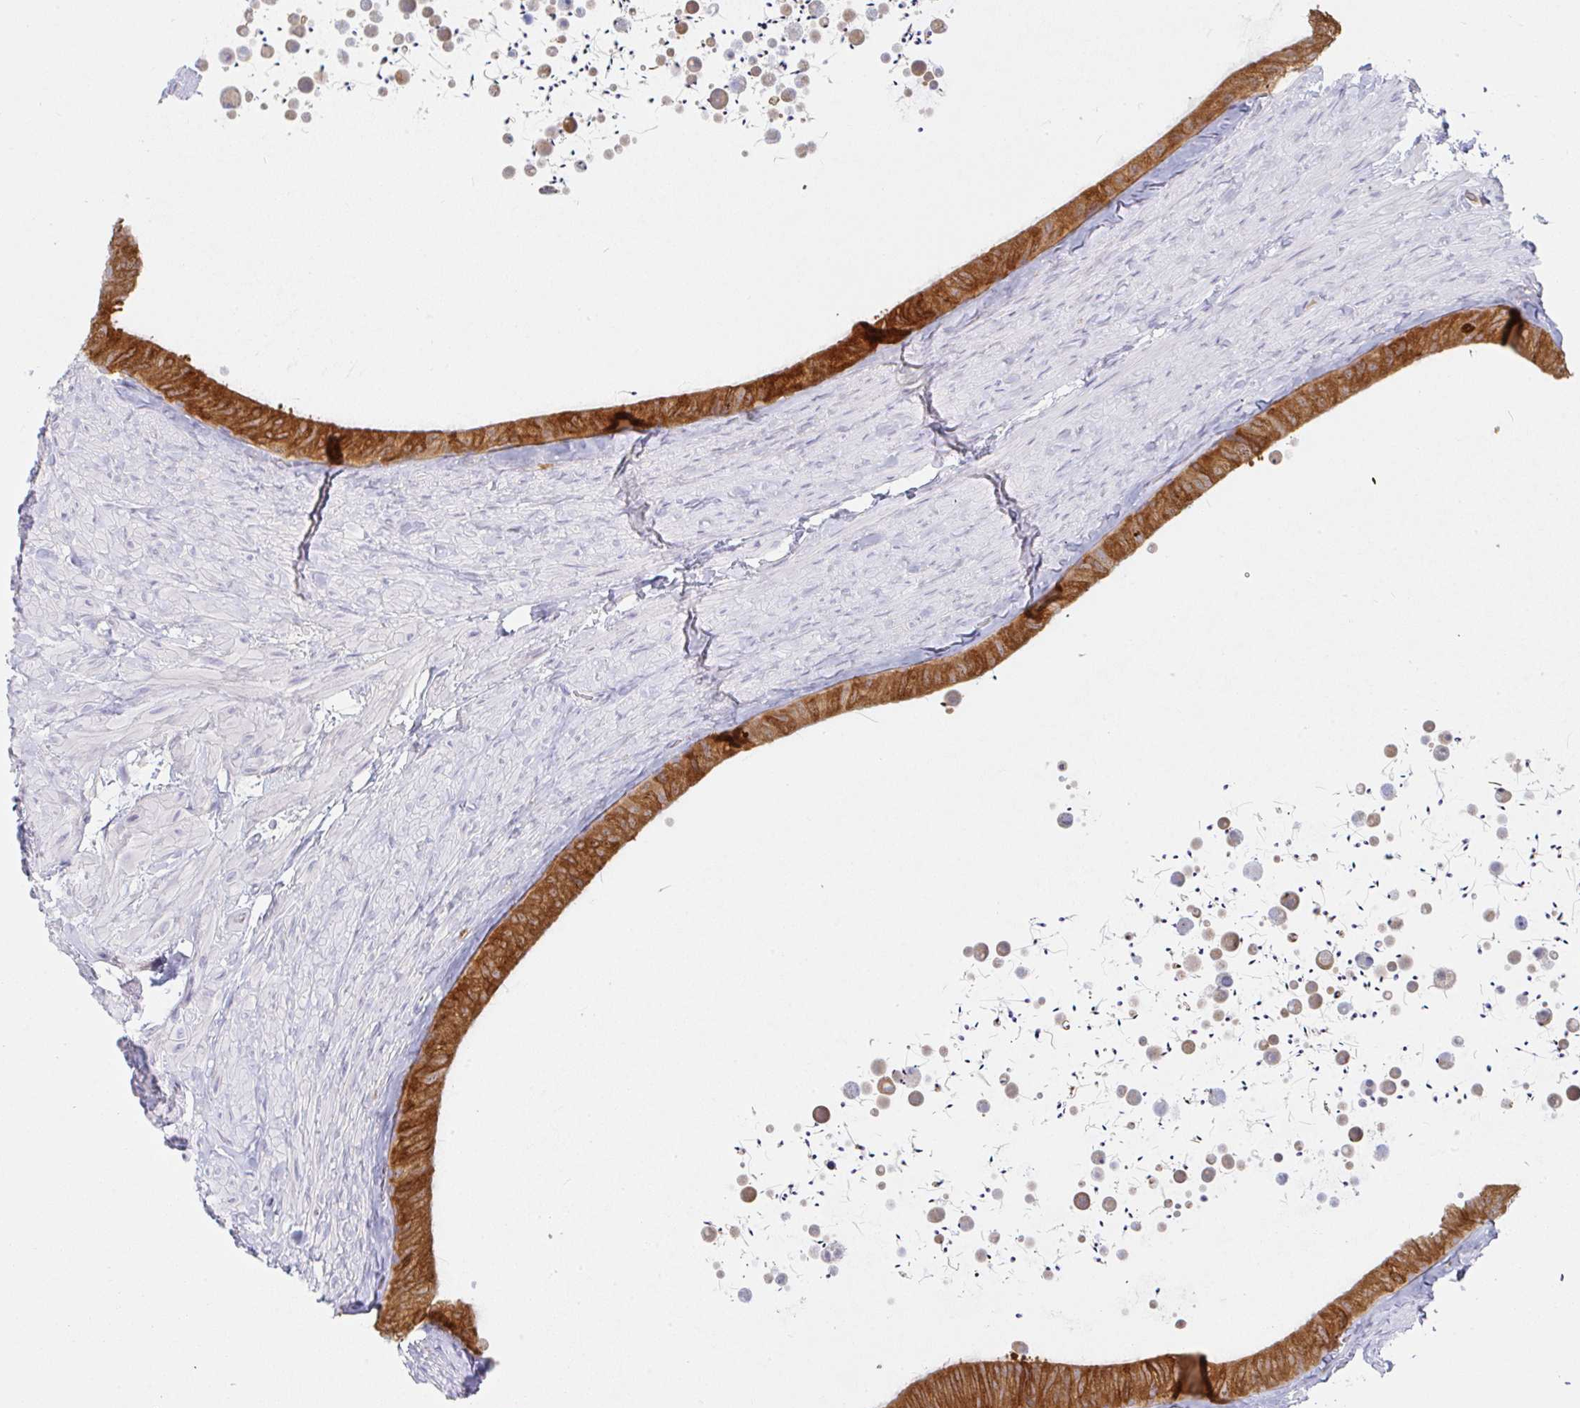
{"staining": {"intensity": "strong", "quantity": ">75%", "location": "cytoplasmic/membranous"}, "tissue": "epididymis", "cell_type": "Glandular cells", "image_type": "normal", "snomed": [{"axis": "morphology", "description": "Normal tissue, NOS"}, {"axis": "topography", "description": "Epididymis, spermatic cord, NOS"}, {"axis": "topography", "description": "Epididymis"}], "caption": "High-power microscopy captured an immunohistochemistry micrograph of unremarkable epididymis, revealing strong cytoplasmic/membranous expression in about >75% of glandular cells. Nuclei are stained in blue.", "gene": "DERL2", "patient": {"sex": "male", "age": 31}}